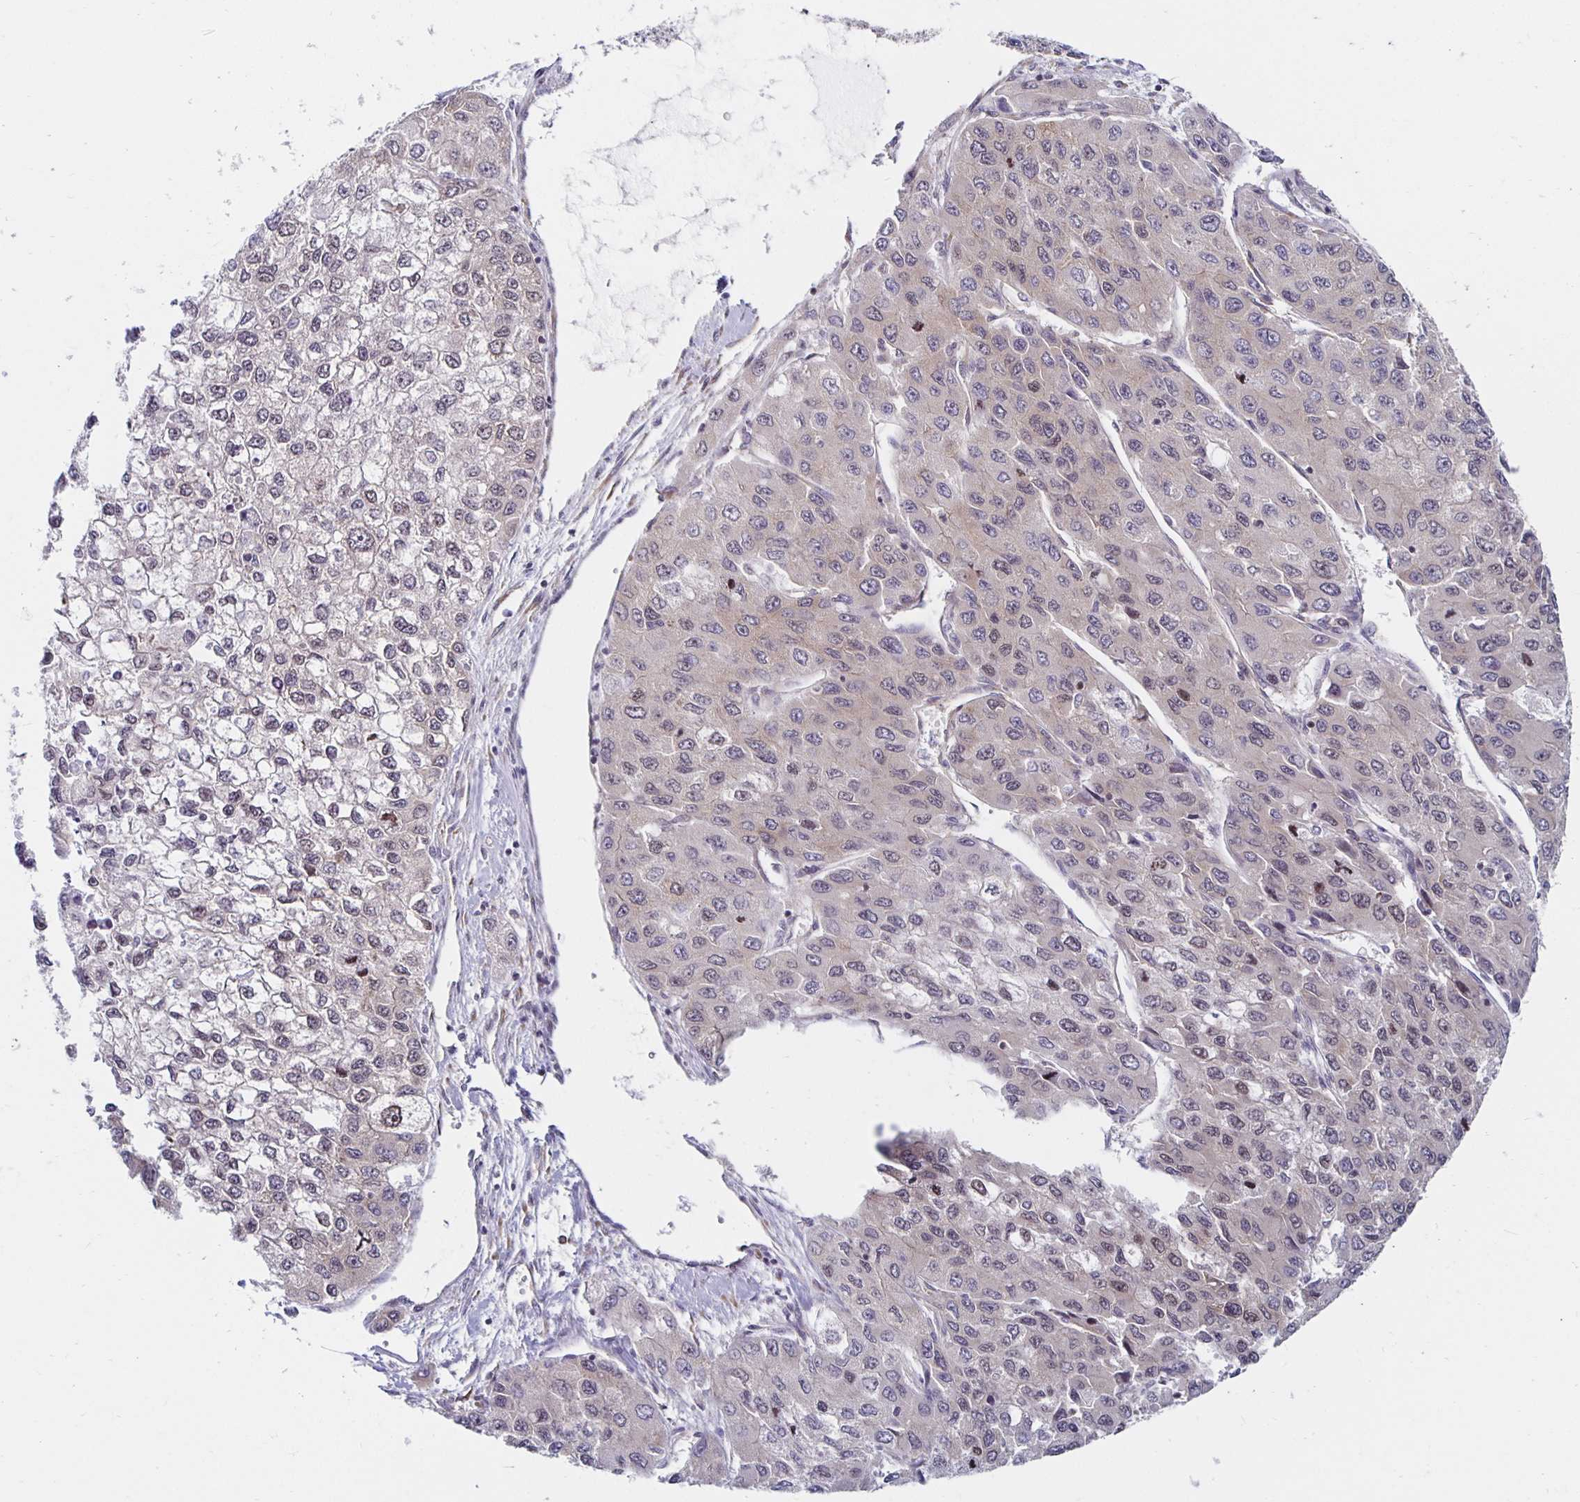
{"staining": {"intensity": "moderate", "quantity": "<25%", "location": "nuclear"}, "tissue": "liver cancer", "cell_type": "Tumor cells", "image_type": "cancer", "snomed": [{"axis": "morphology", "description": "Carcinoma, Hepatocellular, NOS"}, {"axis": "topography", "description": "Liver"}], "caption": "Hepatocellular carcinoma (liver) stained for a protein (brown) displays moderate nuclear positive expression in approximately <25% of tumor cells.", "gene": "PDAP1", "patient": {"sex": "female", "age": 66}}